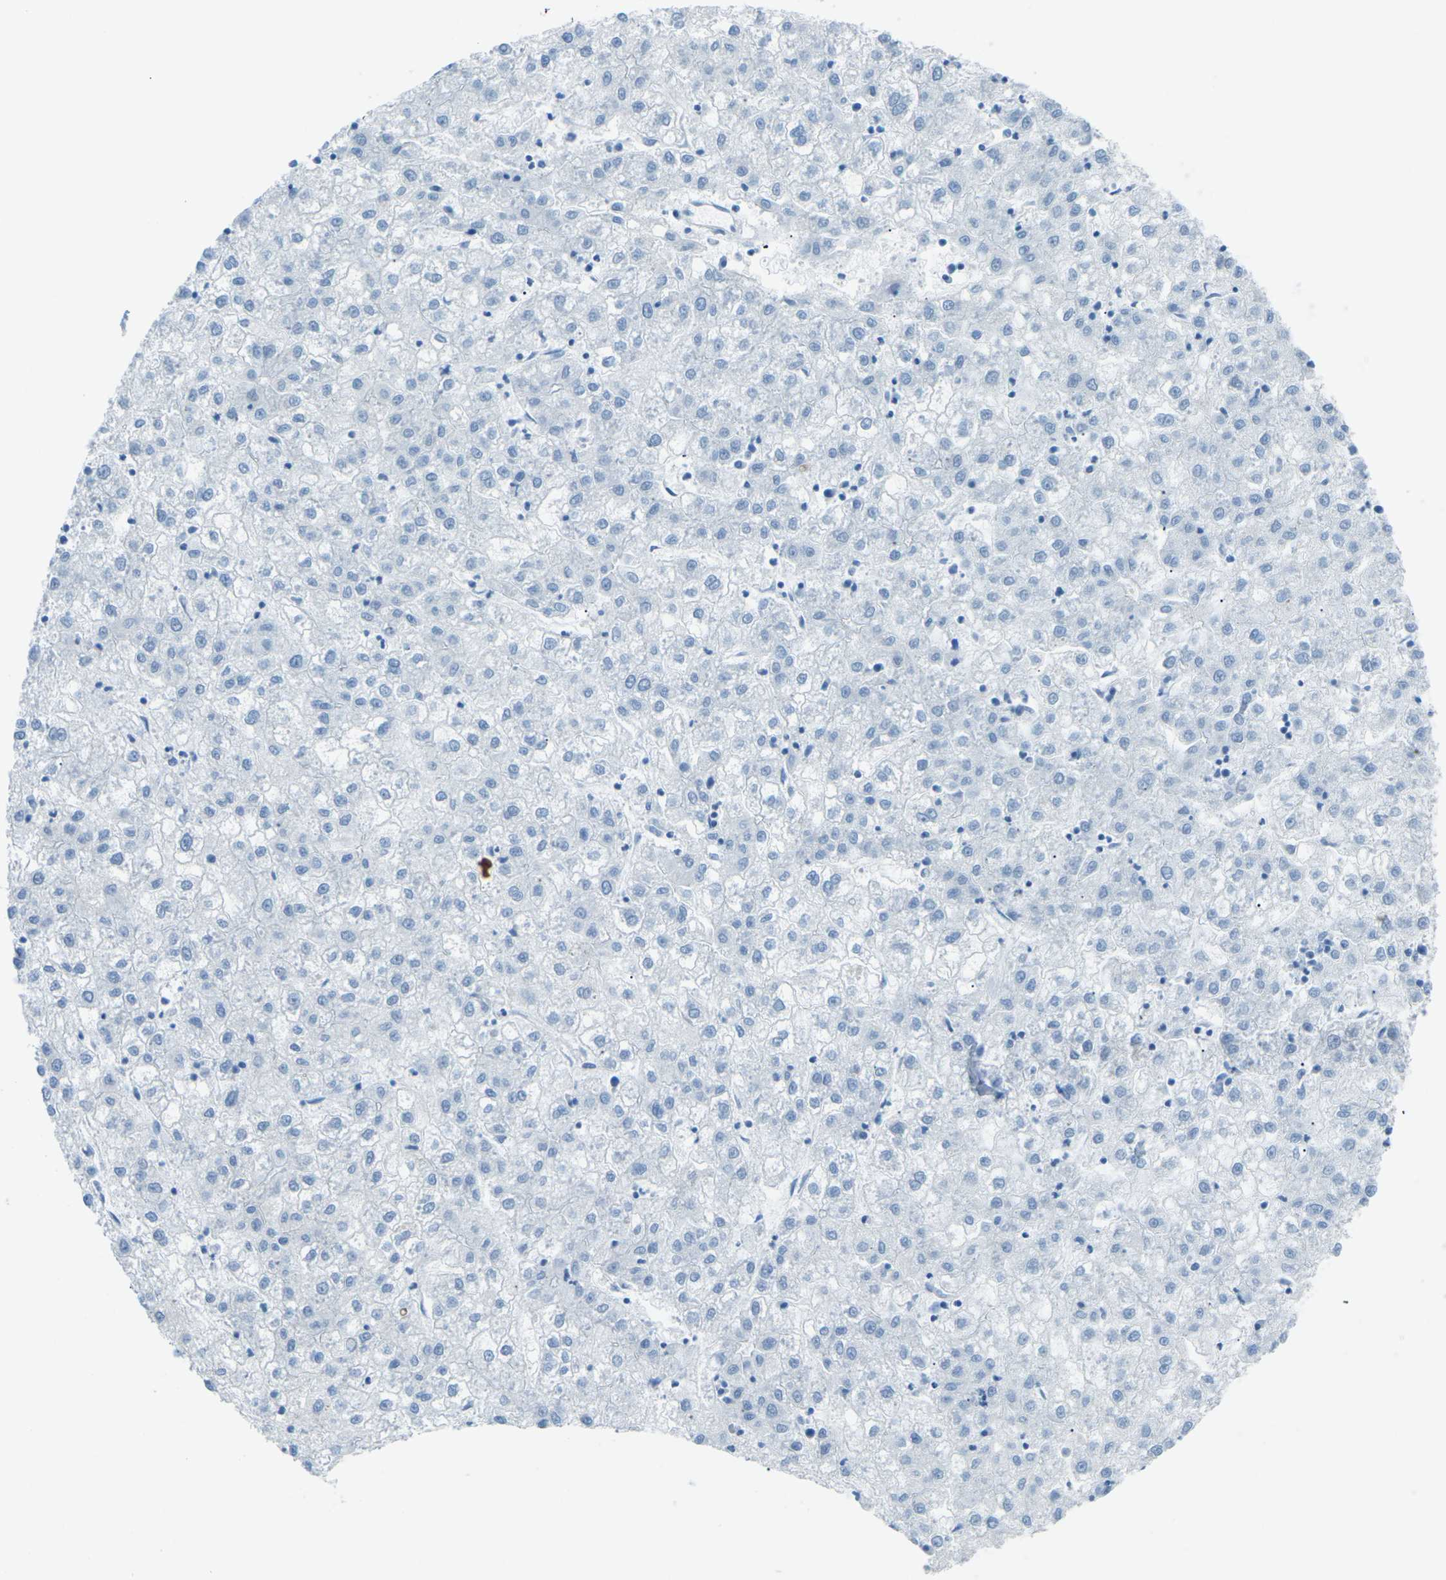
{"staining": {"intensity": "negative", "quantity": "none", "location": "none"}, "tissue": "liver cancer", "cell_type": "Tumor cells", "image_type": "cancer", "snomed": [{"axis": "morphology", "description": "Carcinoma, Hepatocellular, NOS"}, {"axis": "topography", "description": "Liver"}], "caption": "There is no significant staining in tumor cells of hepatocellular carcinoma (liver). The staining was performed using DAB (3,3'-diaminobenzidine) to visualize the protein expression in brown, while the nuclei were stained in blue with hematoxylin (Magnification: 20x).", "gene": "CDH16", "patient": {"sex": "male", "age": 72}}